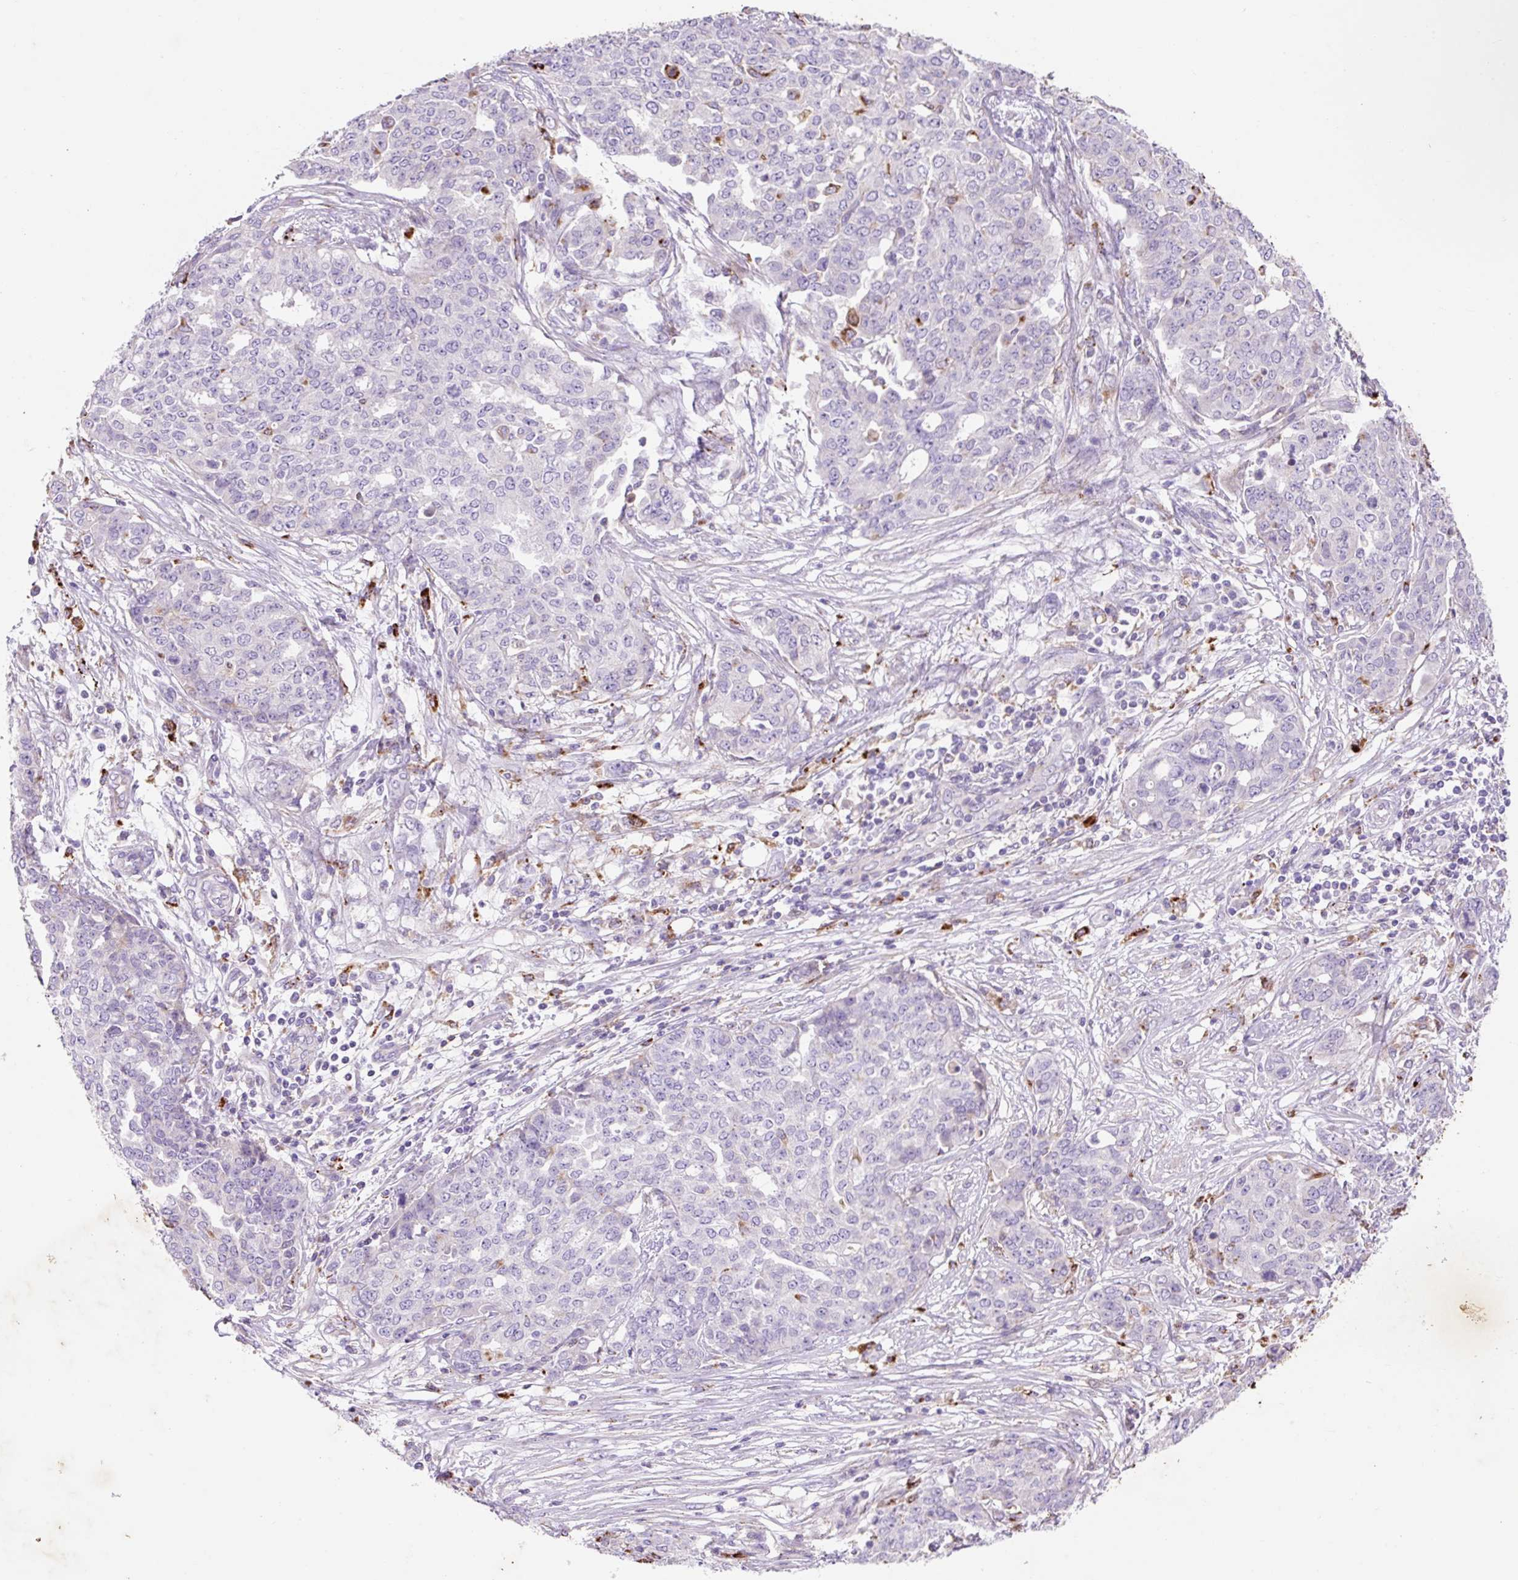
{"staining": {"intensity": "negative", "quantity": "none", "location": "none"}, "tissue": "ovarian cancer", "cell_type": "Tumor cells", "image_type": "cancer", "snomed": [{"axis": "morphology", "description": "Cystadenocarcinoma, serous, NOS"}, {"axis": "topography", "description": "Soft tissue"}, {"axis": "topography", "description": "Ovary"}], "caption": "High power microscopy photomicrograph of an IHC photomicrograph of ovarian cancer, revealing no significant staining in tumor cells. Brightfield microscopy of immunohistochemistry (IHC) stained with DAB (brown) and hematoxylin (blue), captured at high magnification.", "gene": "HEXA", "patient": {"sex": "female", "age": 57}}